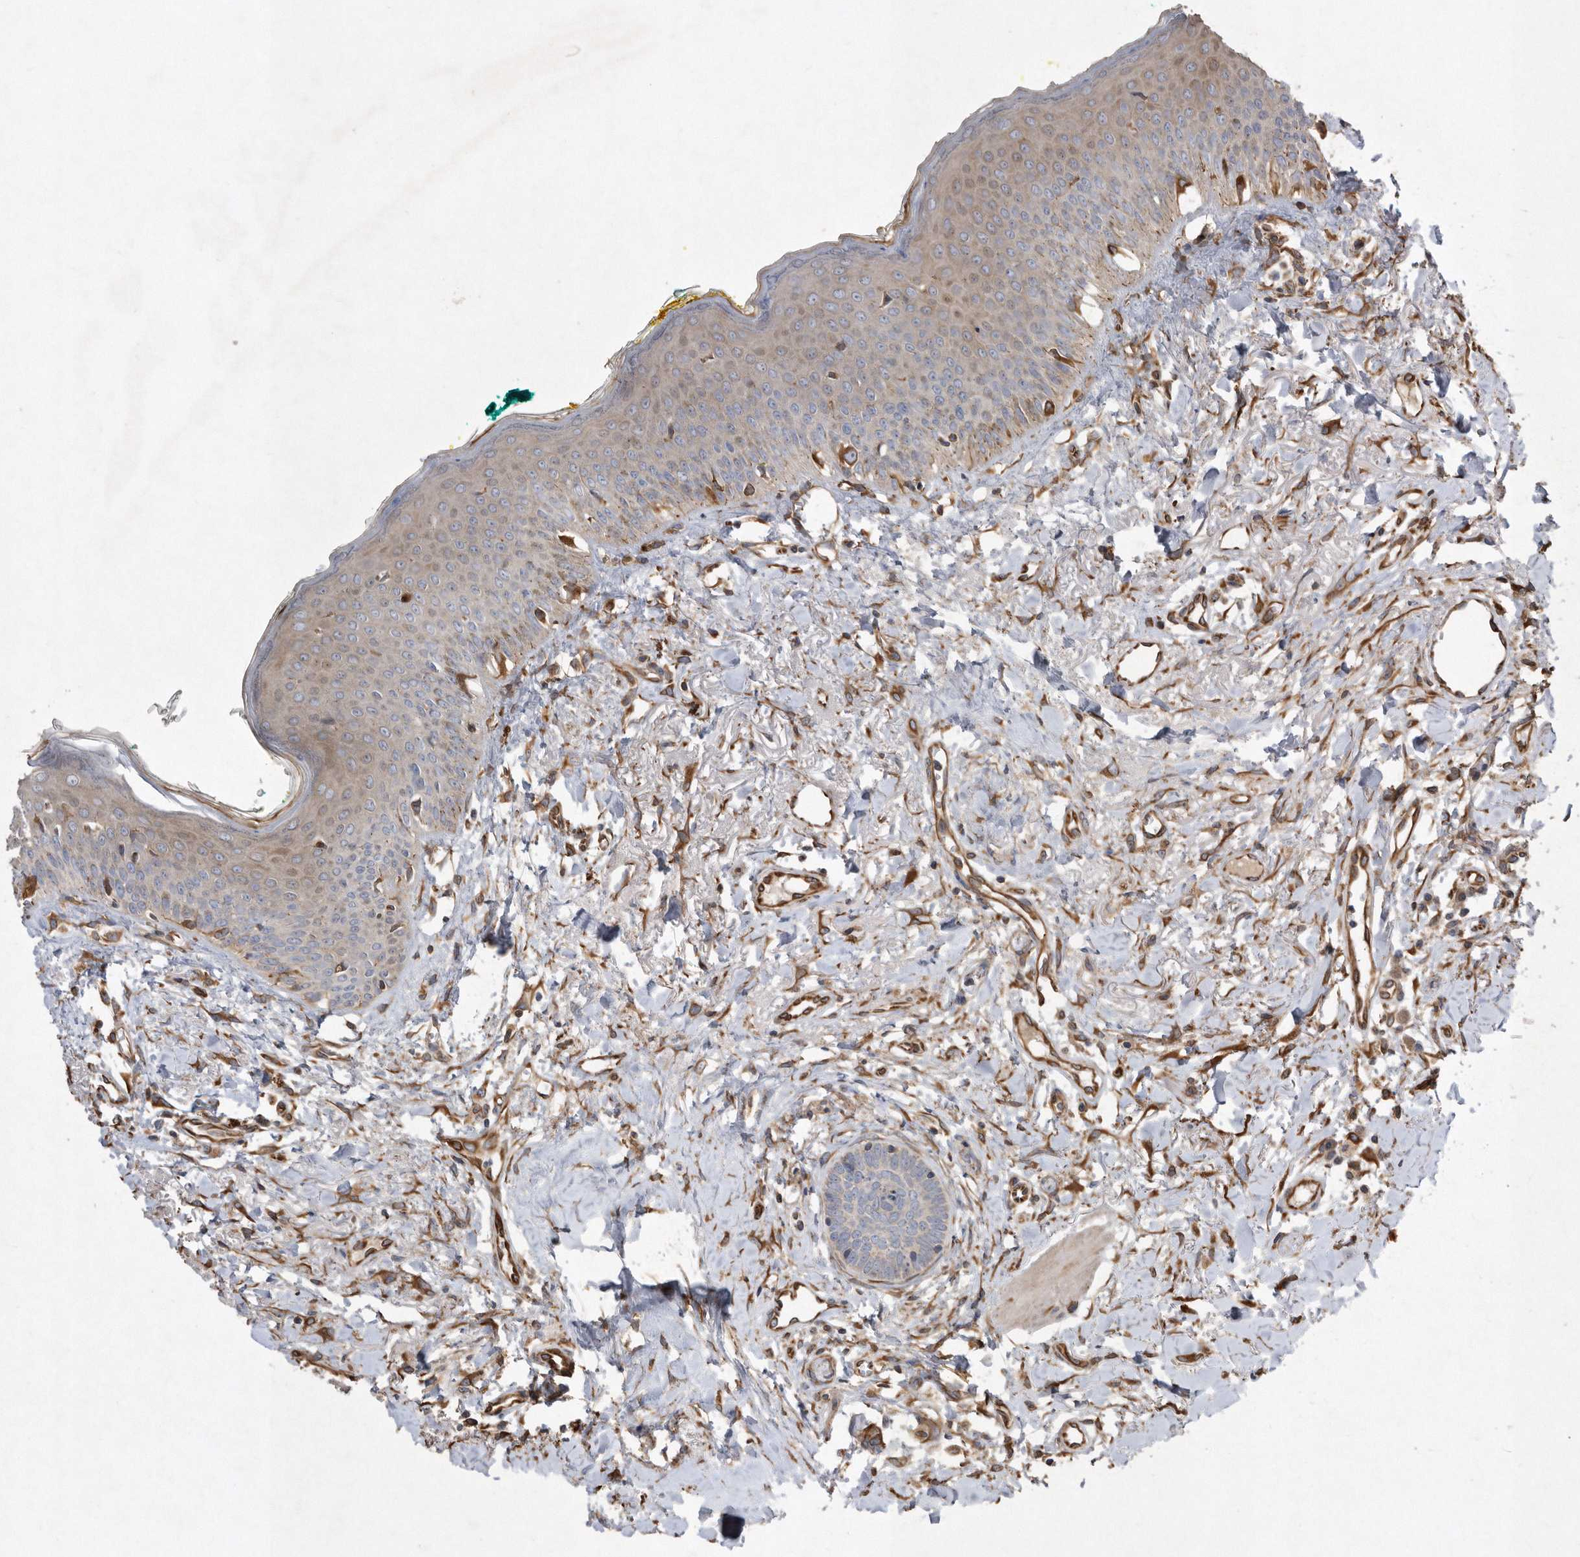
{"staining": {"intensity": "moderate", "quantity": "<25%", "location": "cytoplasmic/membranous"}, "tissue": "oral mucosa", "cell_type": "Squamous epithelial cells", "image_type": "normal", "snomed": [{"axis": "morphology", "description": "Normal tissue, NOS"}, {"axis": "topography", "description": "Oral tissue"}], "caption": "Protein expression analysis of benign oral mucosa exhibits moderate cytoplasmic/membranous staining in approximately <25% of squamous epithelial cells.", "gene": "PON2", "patient": {"sex": "female", "age": 70}}